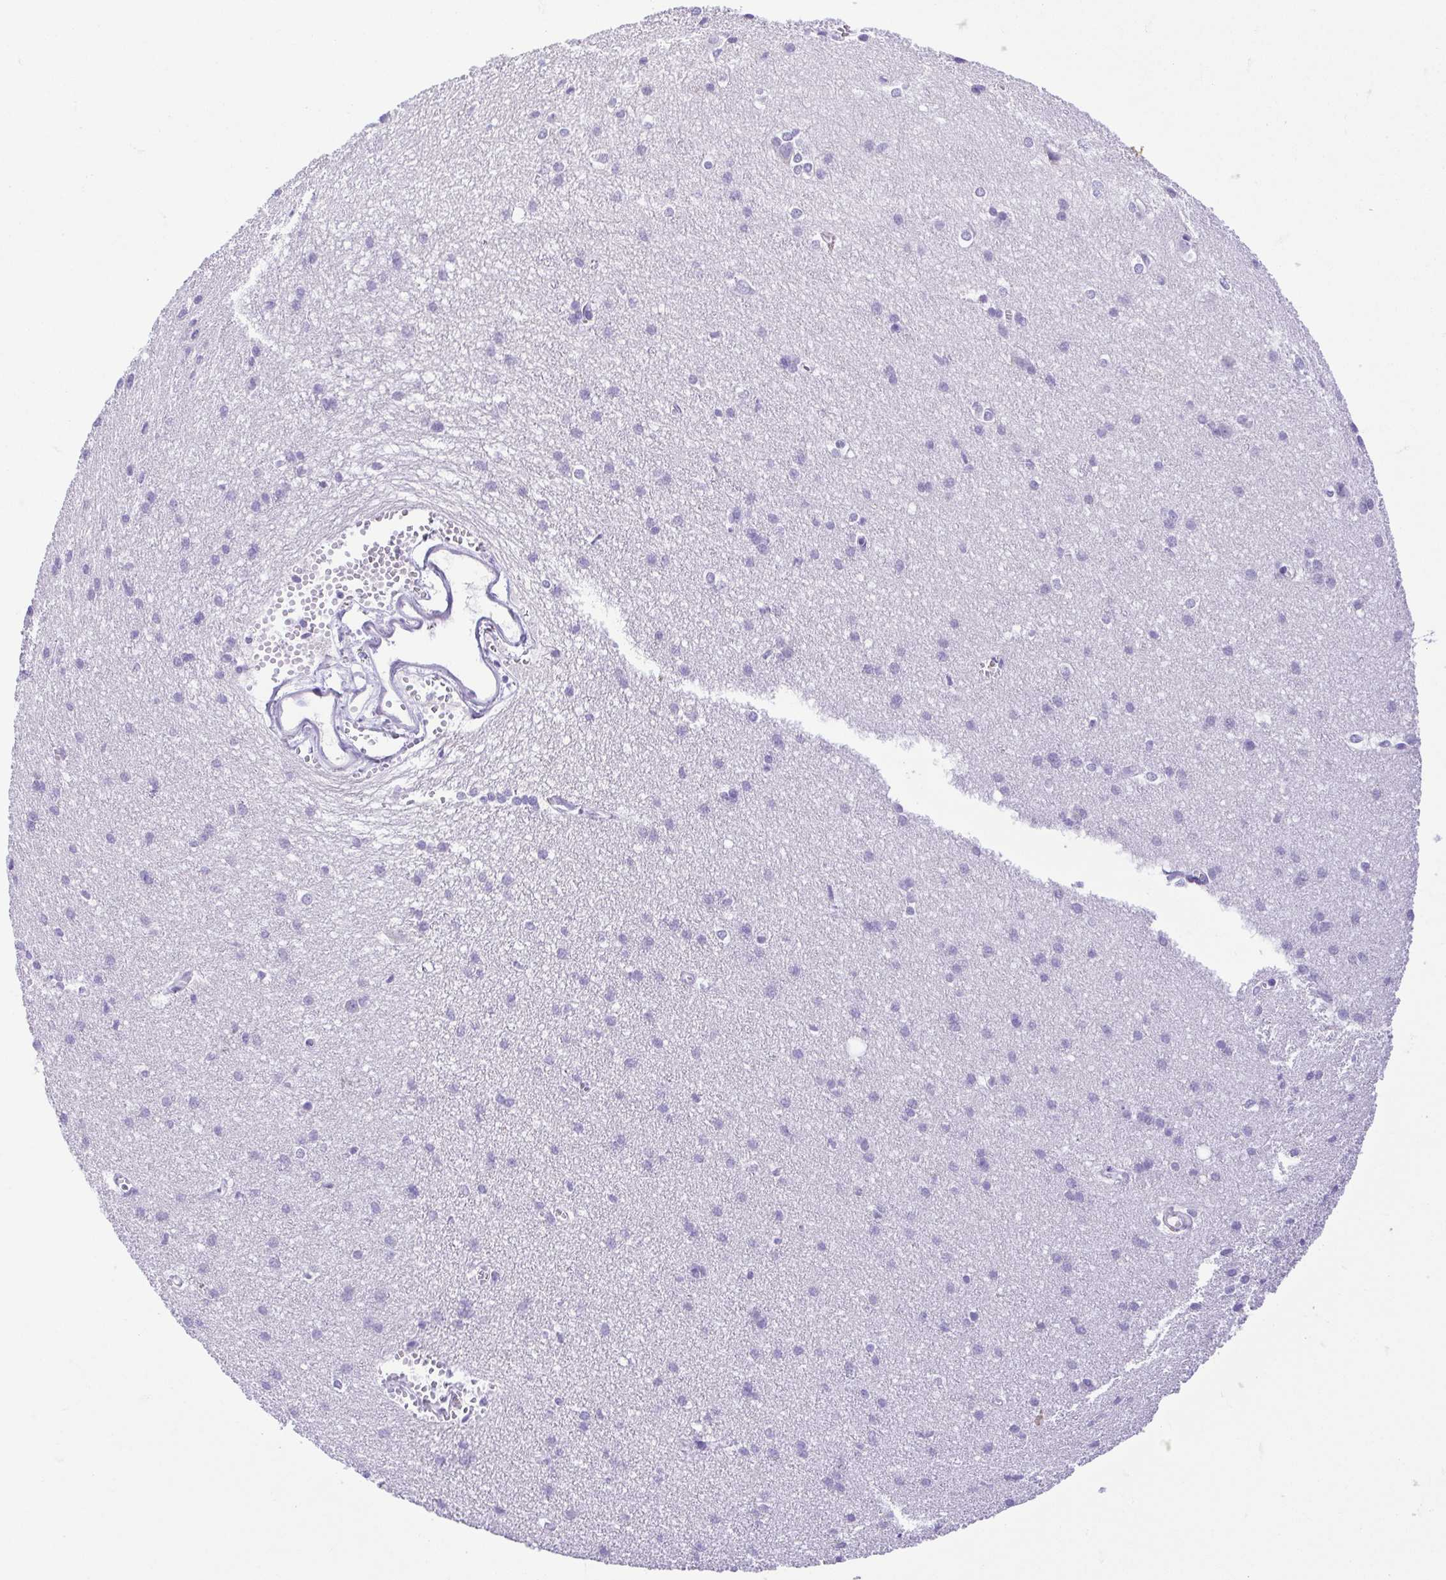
{"staining": {"intensity": "negative", "quantity": "none", "location": "none"}, "tissue": "cerebral cortex", "cell_type": "Endothelial cells", "image_type": "normal", "snomed": [{"axis": "morphology", "description": "Normal tissue, NOS"}, {"axis": "topography", "description": "Cerebral cortex"}], "caption": "Human cerebral cortex stained for a protein using immunohistochemistry displays no positivity in endothelial cells.", "gene": "CDSN", "patient": {"sex": "male", "age": 37}}